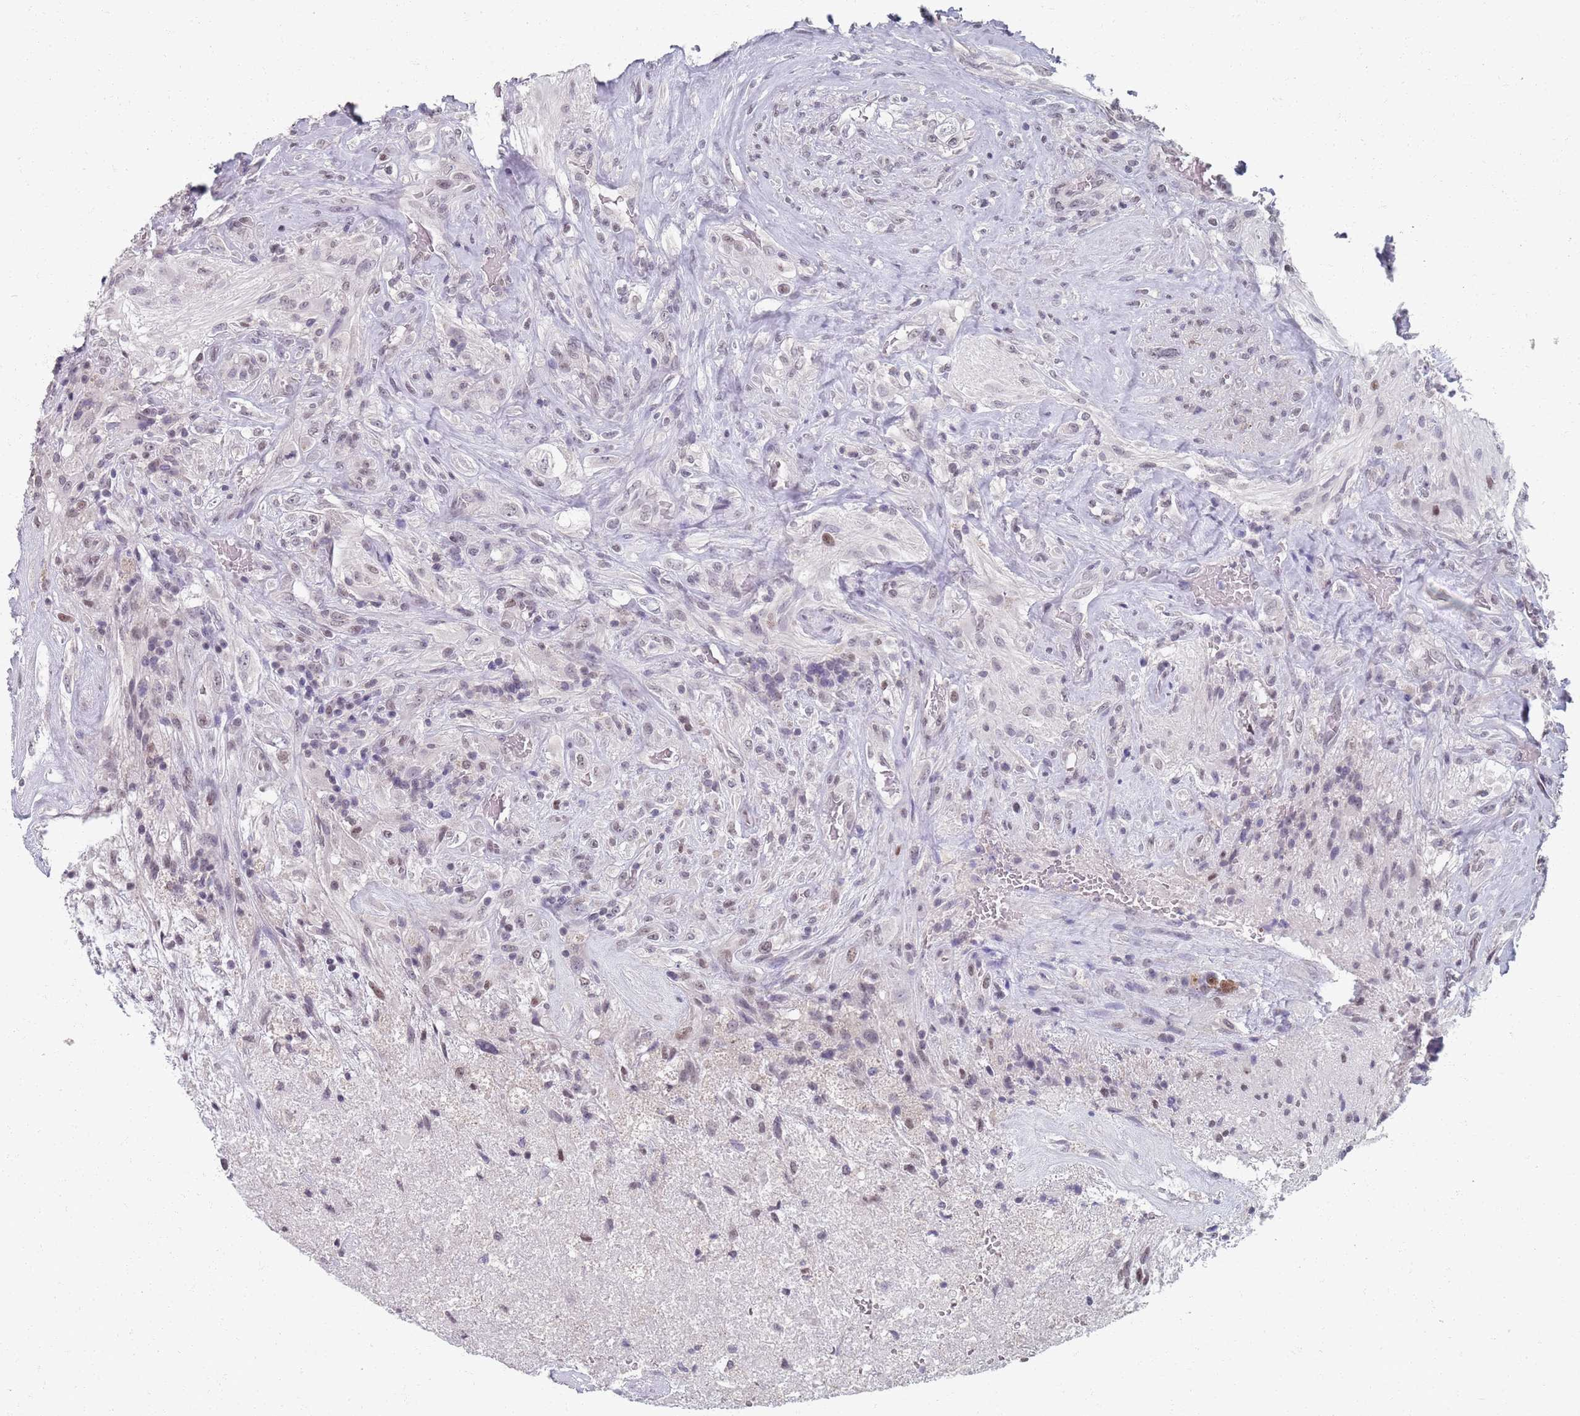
{"staining": {"intensity": "weak", "quantity": "<25%", "location": "nuclear"}, "tissue": "glioma", "cell_type": "Tumor cells", "image_type": "cancer", "snomed": [{"axis": "morphology", "description": "Glioma, malignant, High grade"}, {"axis": "topography", "description": "Brain"}], "caption": "Micrograph shows no significant protein expression in tumor cells of high-grade glioma (malignant).", "gene": "SAMD1", "patient": {"sex": "male", "age": 56}}